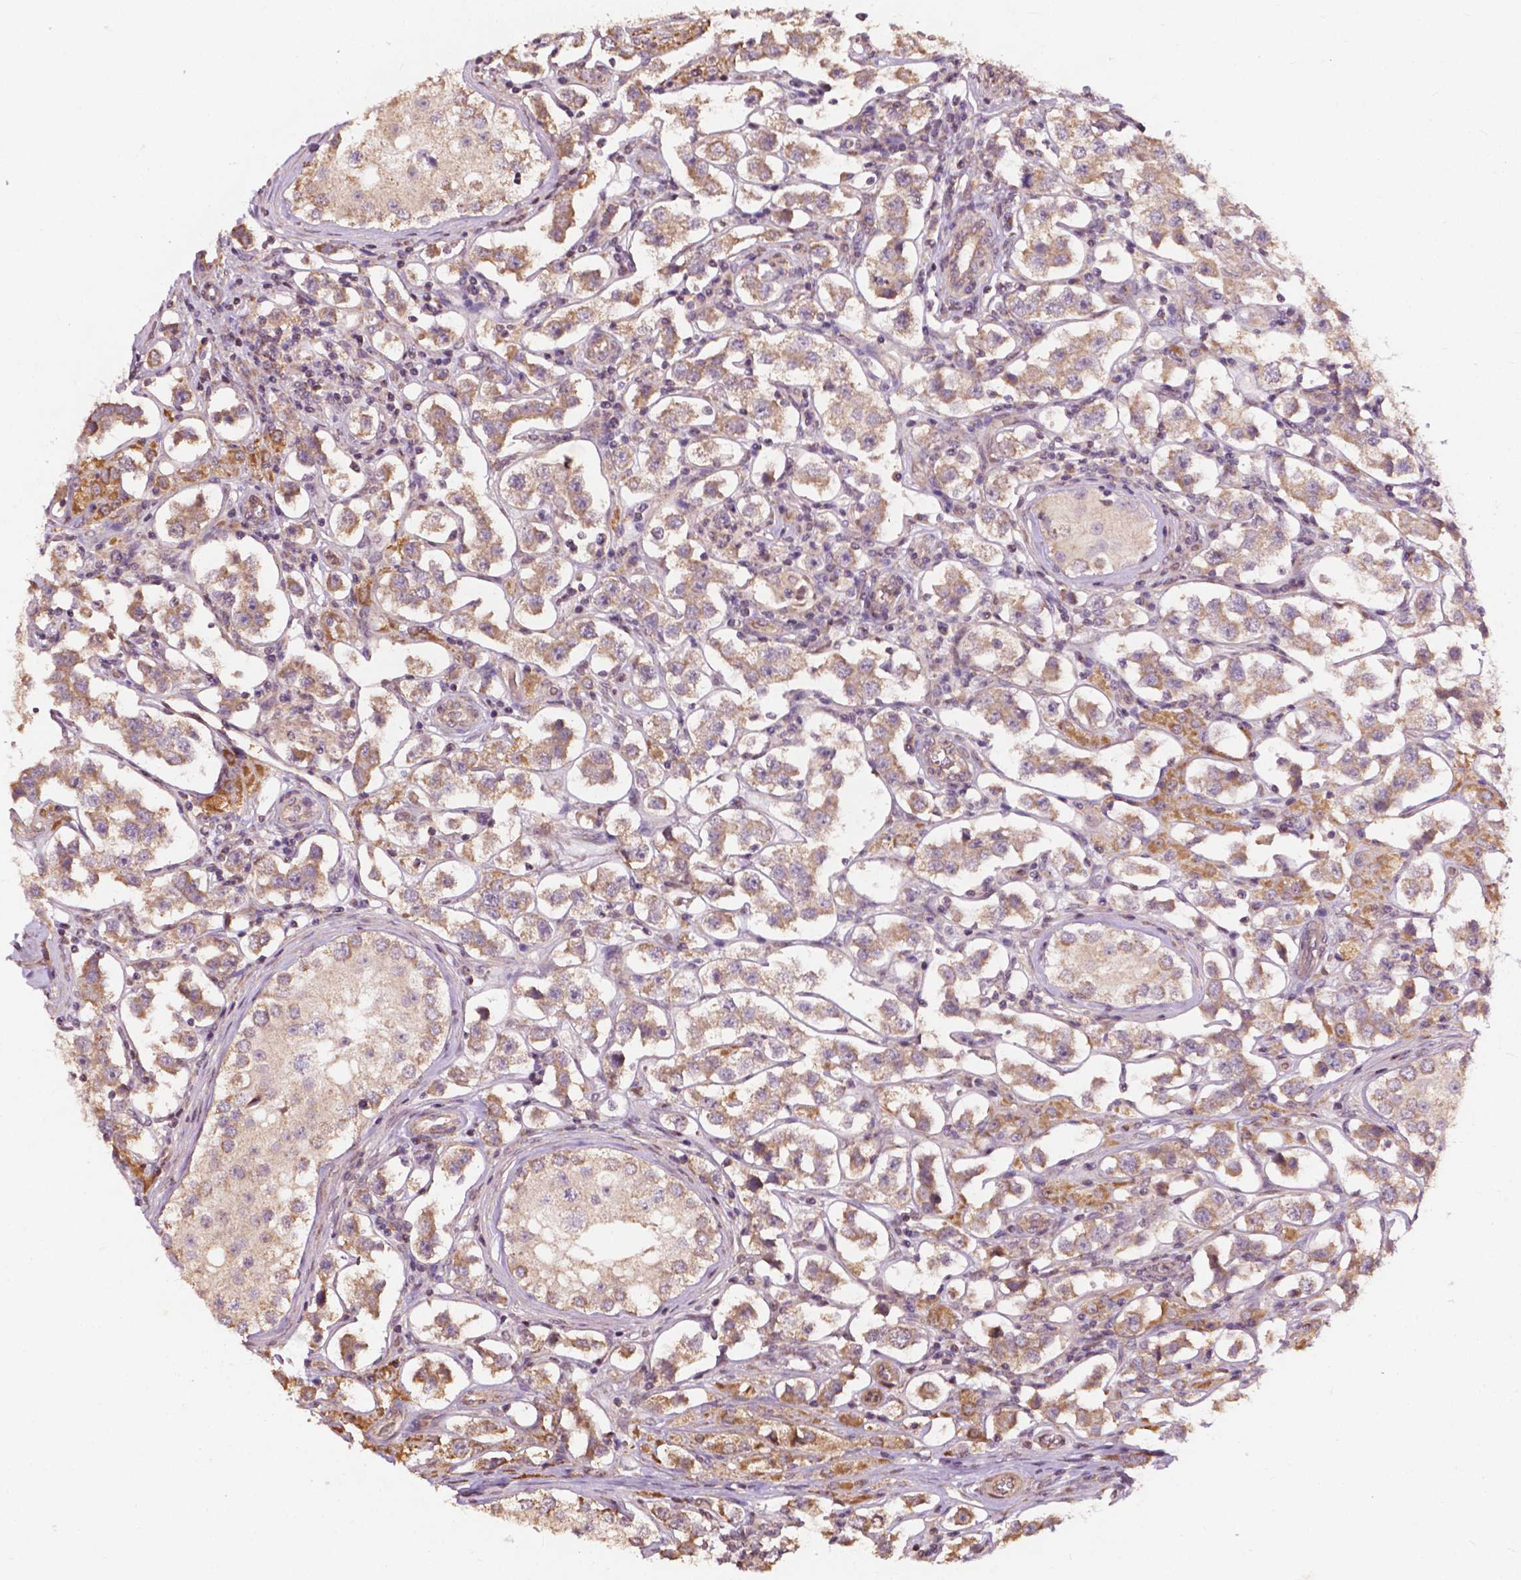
{"staining": {"intensity": "moderate", "quantity": "25%-75%", "location": "cytoplasmic/membranous"}, "tissue": "testis cancer", "cell_type": "Tumor cells", "image_type": "cancer", "snomed": [{"axis": "morphology", "description": "Seminoma, NOS"}, {"axis": "topography", "description": "Testis"}], "caption": "Protein analysis of testis cancer (seminoma) tissue reveals moderate cytoplasmic/membranous expression in about 25%-75% of tumor cells. The staining was performed using DAB (3,3'-diaminobenzidine) to visualize the protein expression in brown, while the nuclei were stained in blue with hematoxylin (Magnification: 20x).", "gene": "CDC42BPA", "patient": {"sex": "male", "age": 37}}